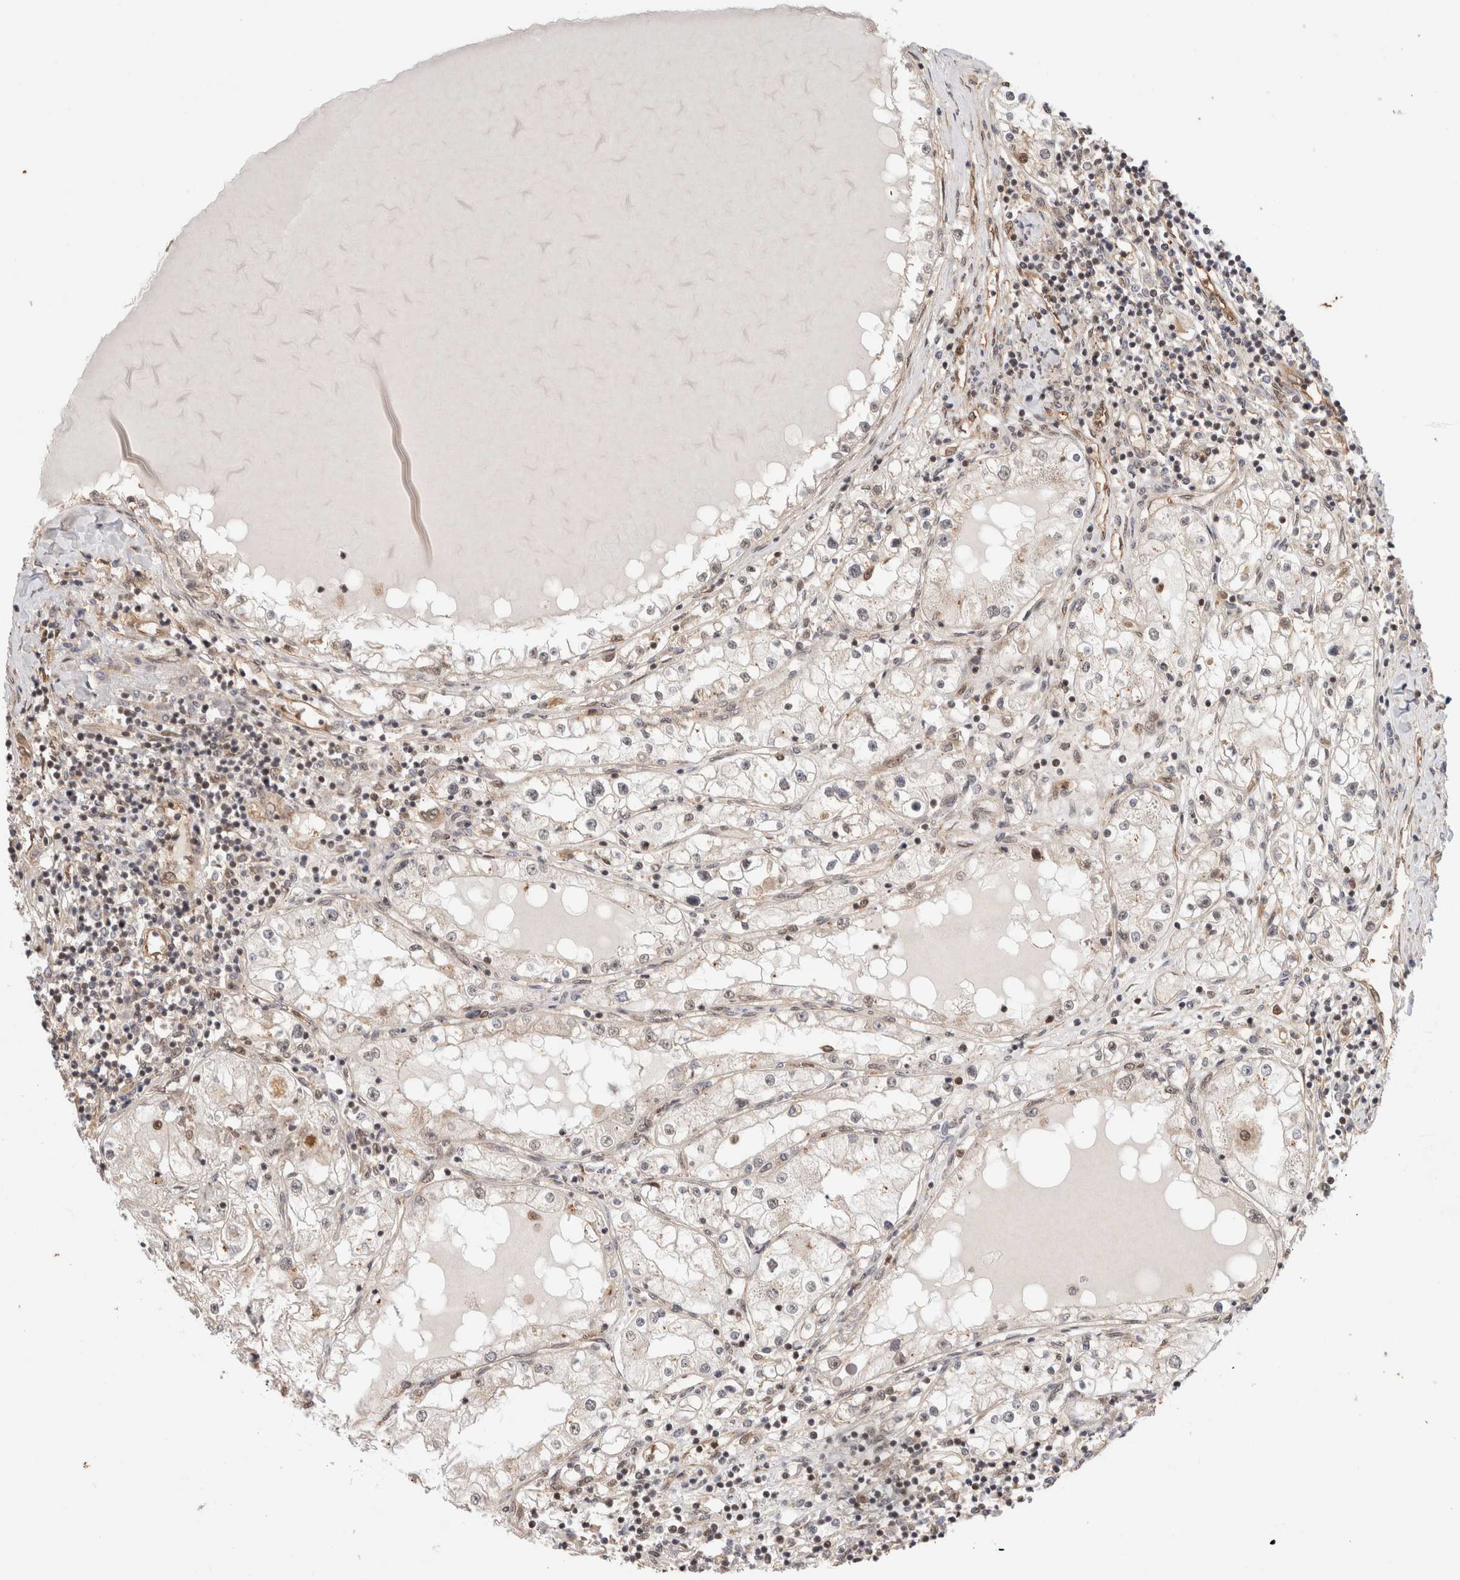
{"staining": {"intensity": "weak", "quantity": "<25%", "location": "nuclear"}, "tissue": "renal cancer", "cell_type": "Tumor cells", "image_type": "cancer", "snomed": [{"axis": "morphology", "description": "Adenocarcinoma, NOS"}, {"axis": "topography", "description": "Kidney"}], "caption": "There is no significant expression in tumor cells of renal adenocarcinoma.", "gene": "OTUD6B", "patient": {"sex": "male", "age": 68}}